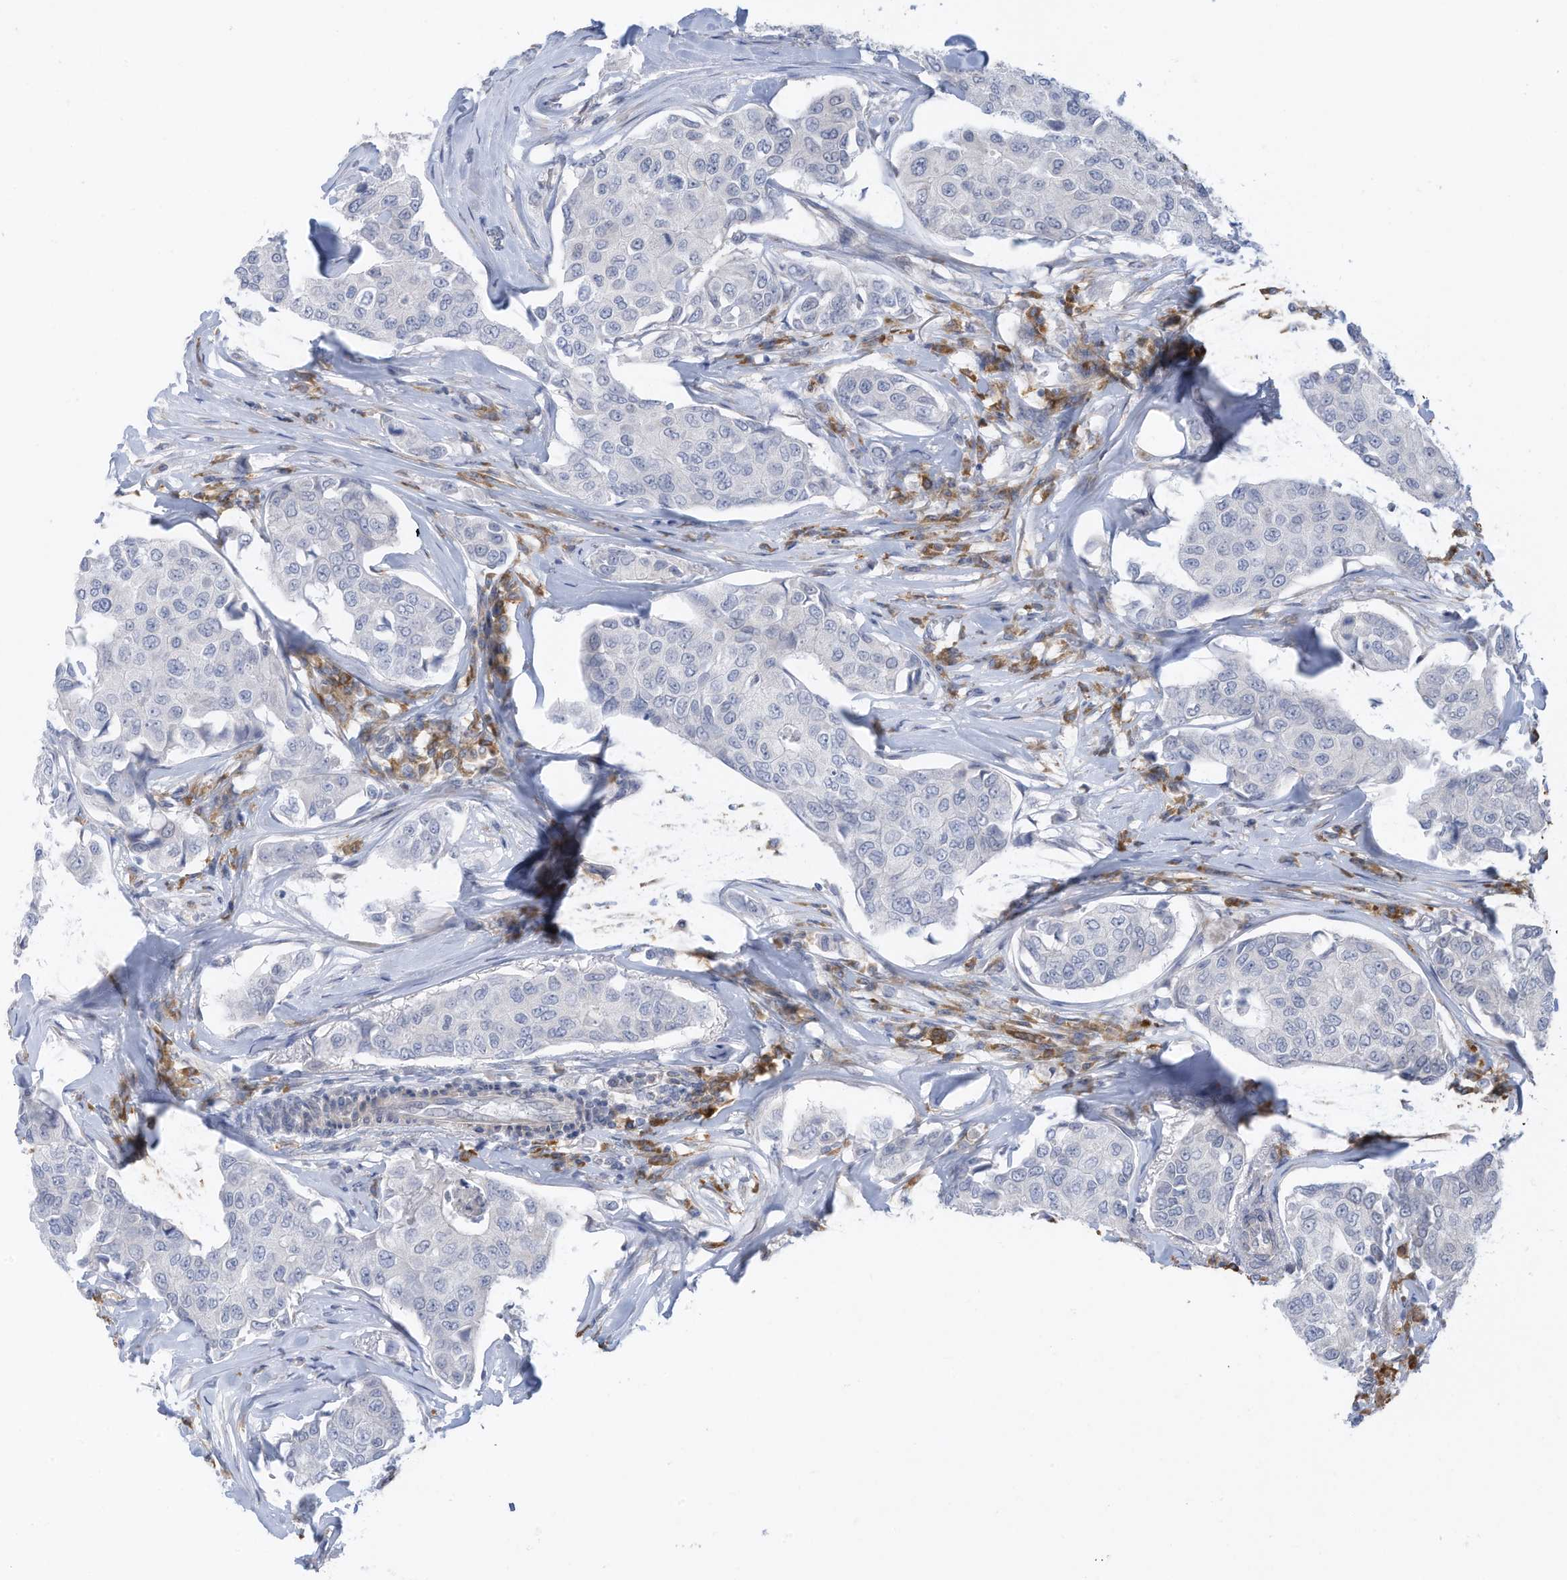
{"staining": {"intensity": "negative", "quantity": "none", "location": "none"}, "tissue": "breast cancer", "cell_type": "Tumor cells", "image_type": "cancer", "snomed": [{"axis": "morphology", "description": "Duct carcinoma"}, {"axis": "topography", "description": "Breast"}], "caption": "Immunohistochemical staining of human breast cancer shows no significant expression in tumor cells.", "gene": "ZNF292", "patient": {"sex": "female", "age": 80}}